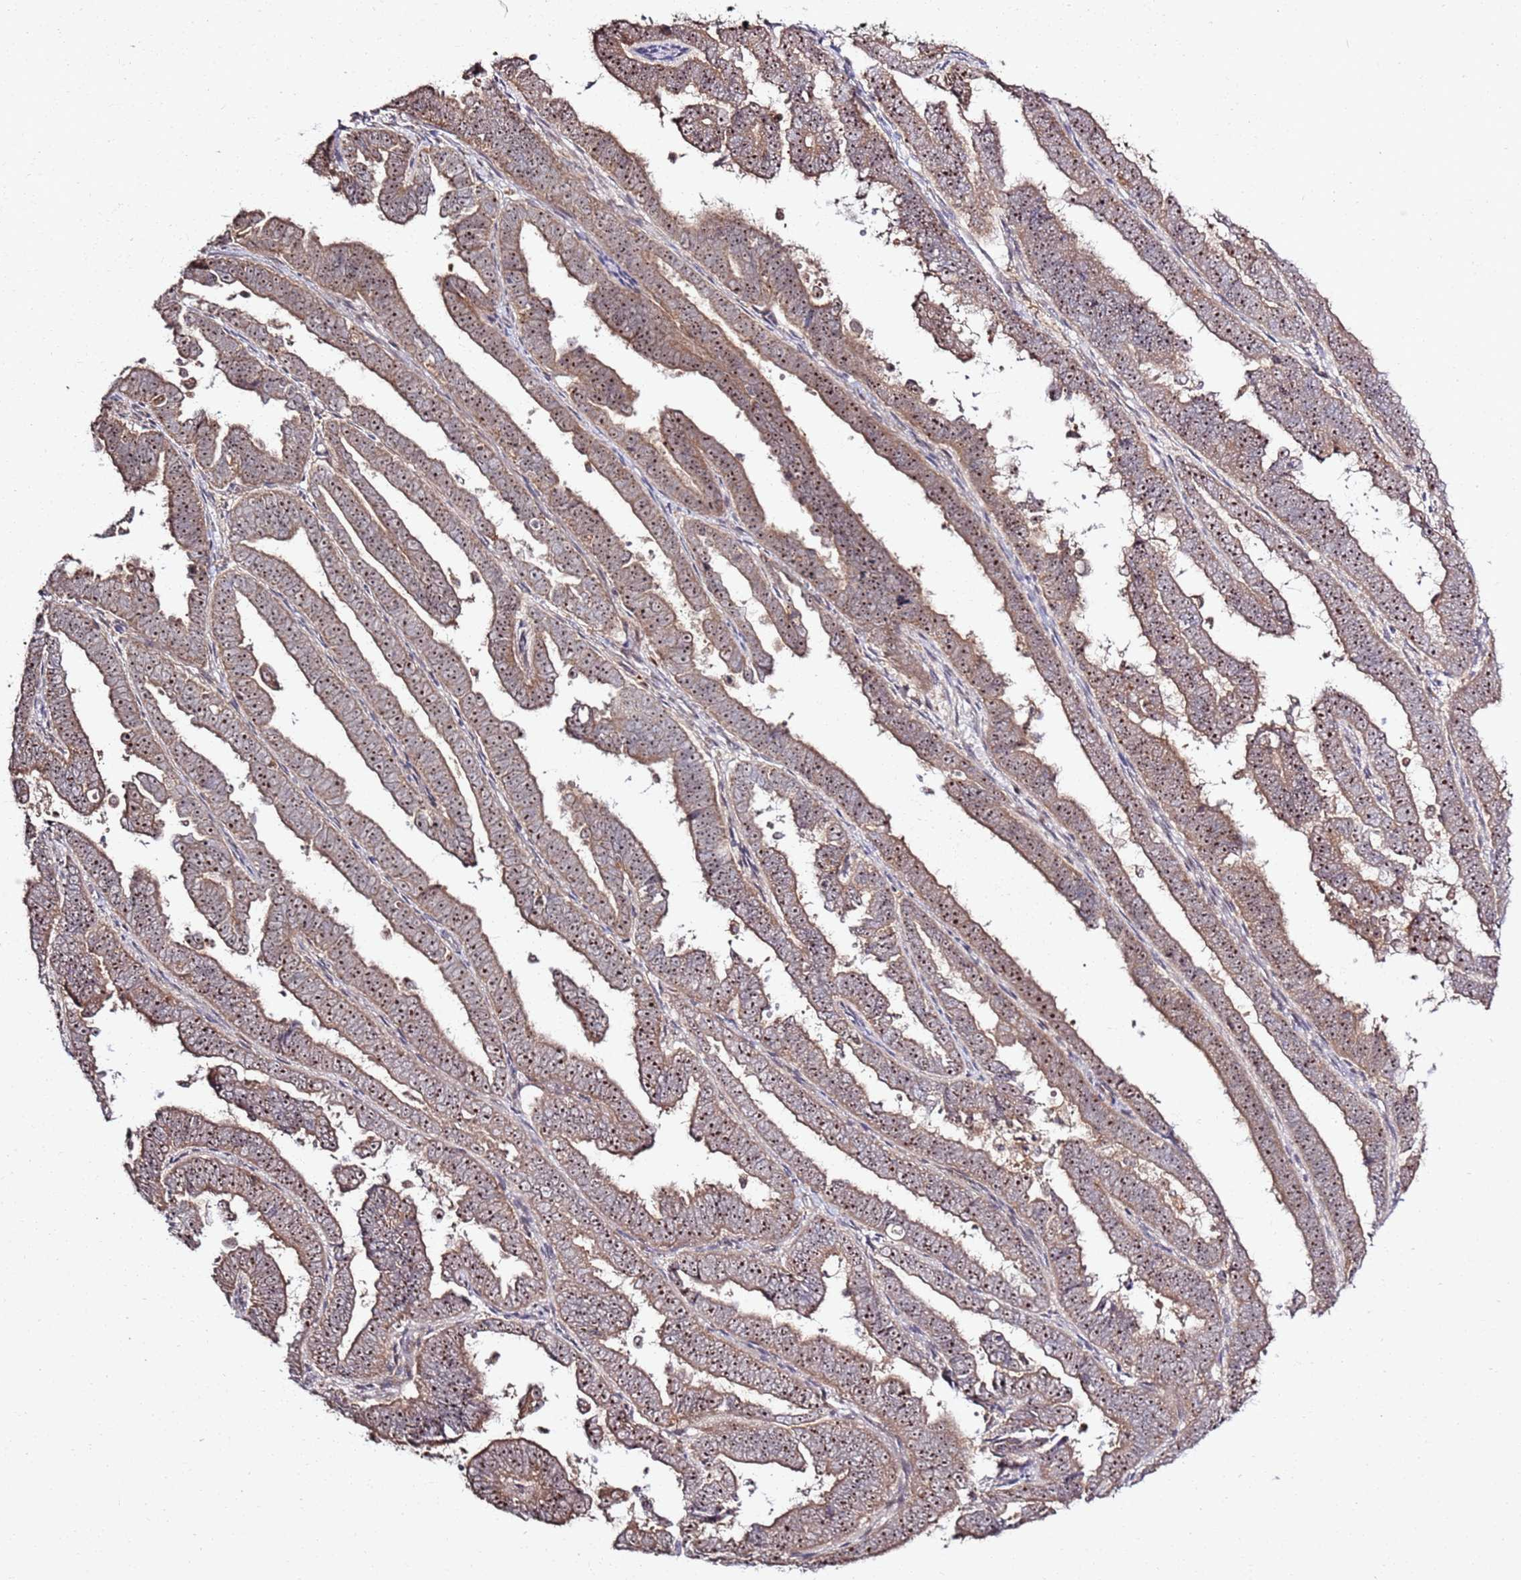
{"staining": {"intensity": "moderate", "quantity": ">75%", "location": "cytoplasmic/membranous,nuclear"}, "tissue": "endometrial cancer", "cell_type": "Tumor cells", "image_type": "cancer", "snomed": [{"axis": "morphology", "description": "Adenocarcinoma, NOS"}, {"axis": "topography", "description": "Endometrium"}], "caption": "Moderate cytoplasmic/membranous and nuclear positivity is seen in approximately >75% of tumor cells in adenocarcinoma (endometrial).", "gene": "CNPY1", "patient": {"sex": "female", "age": 75}}